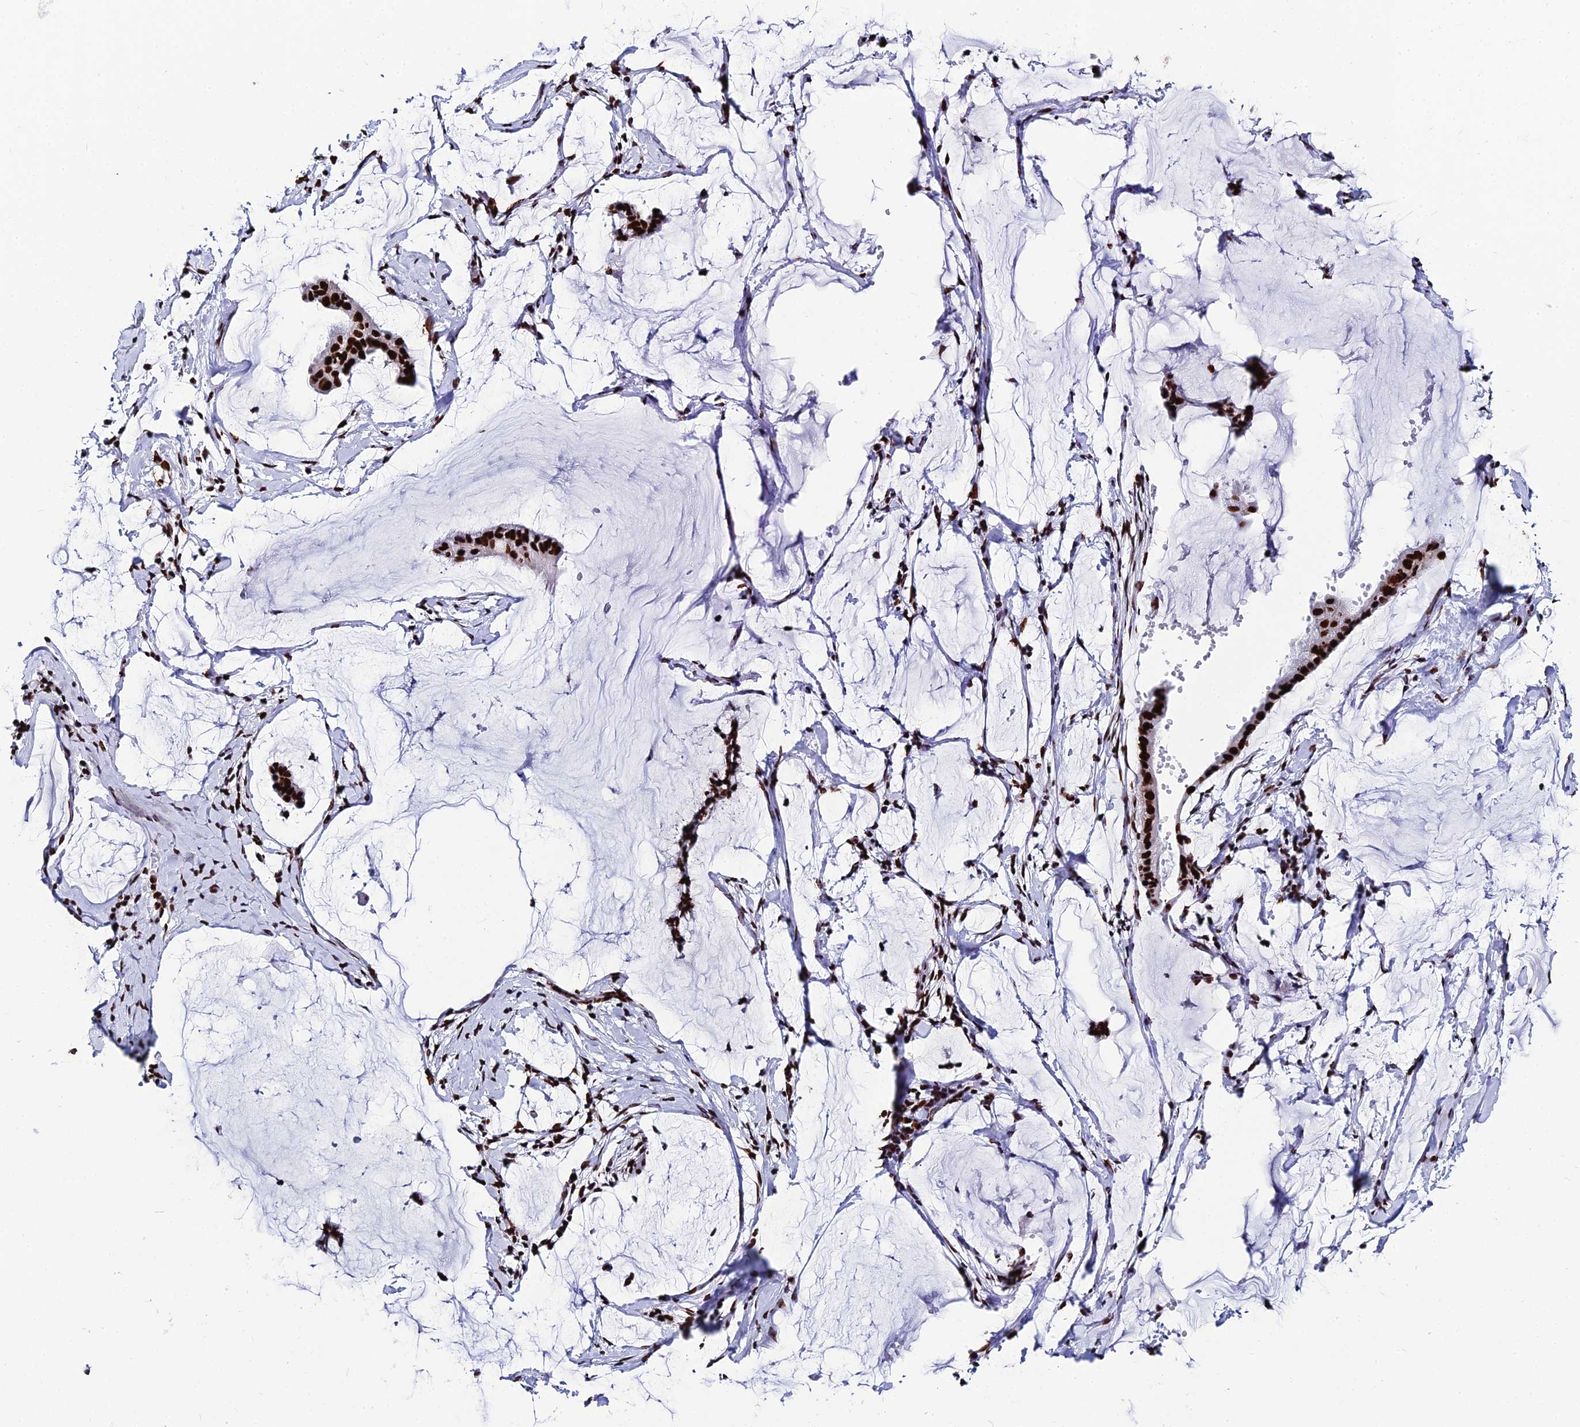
{"staining": {"intensity": "strong", "quantity": ">75%", "location": "nuclear"}, "tissue": "ovarian cancer", "cell_type": "Tumor cells", "image_type": "cancer", "snomed": [{"axis": "morphology", "description": "Cystadenocarcinoma, mucinous, NOS"}, {"axis": "topography", "description": "Ovary"}], "caption": "Ovarian mucinous cystadenocarcinoma tissue reveals strong nuclear positivity in about >75% of tumor cells", "gene": "HNRNPH1", "patient": {"sex": "female", "age": 73}}